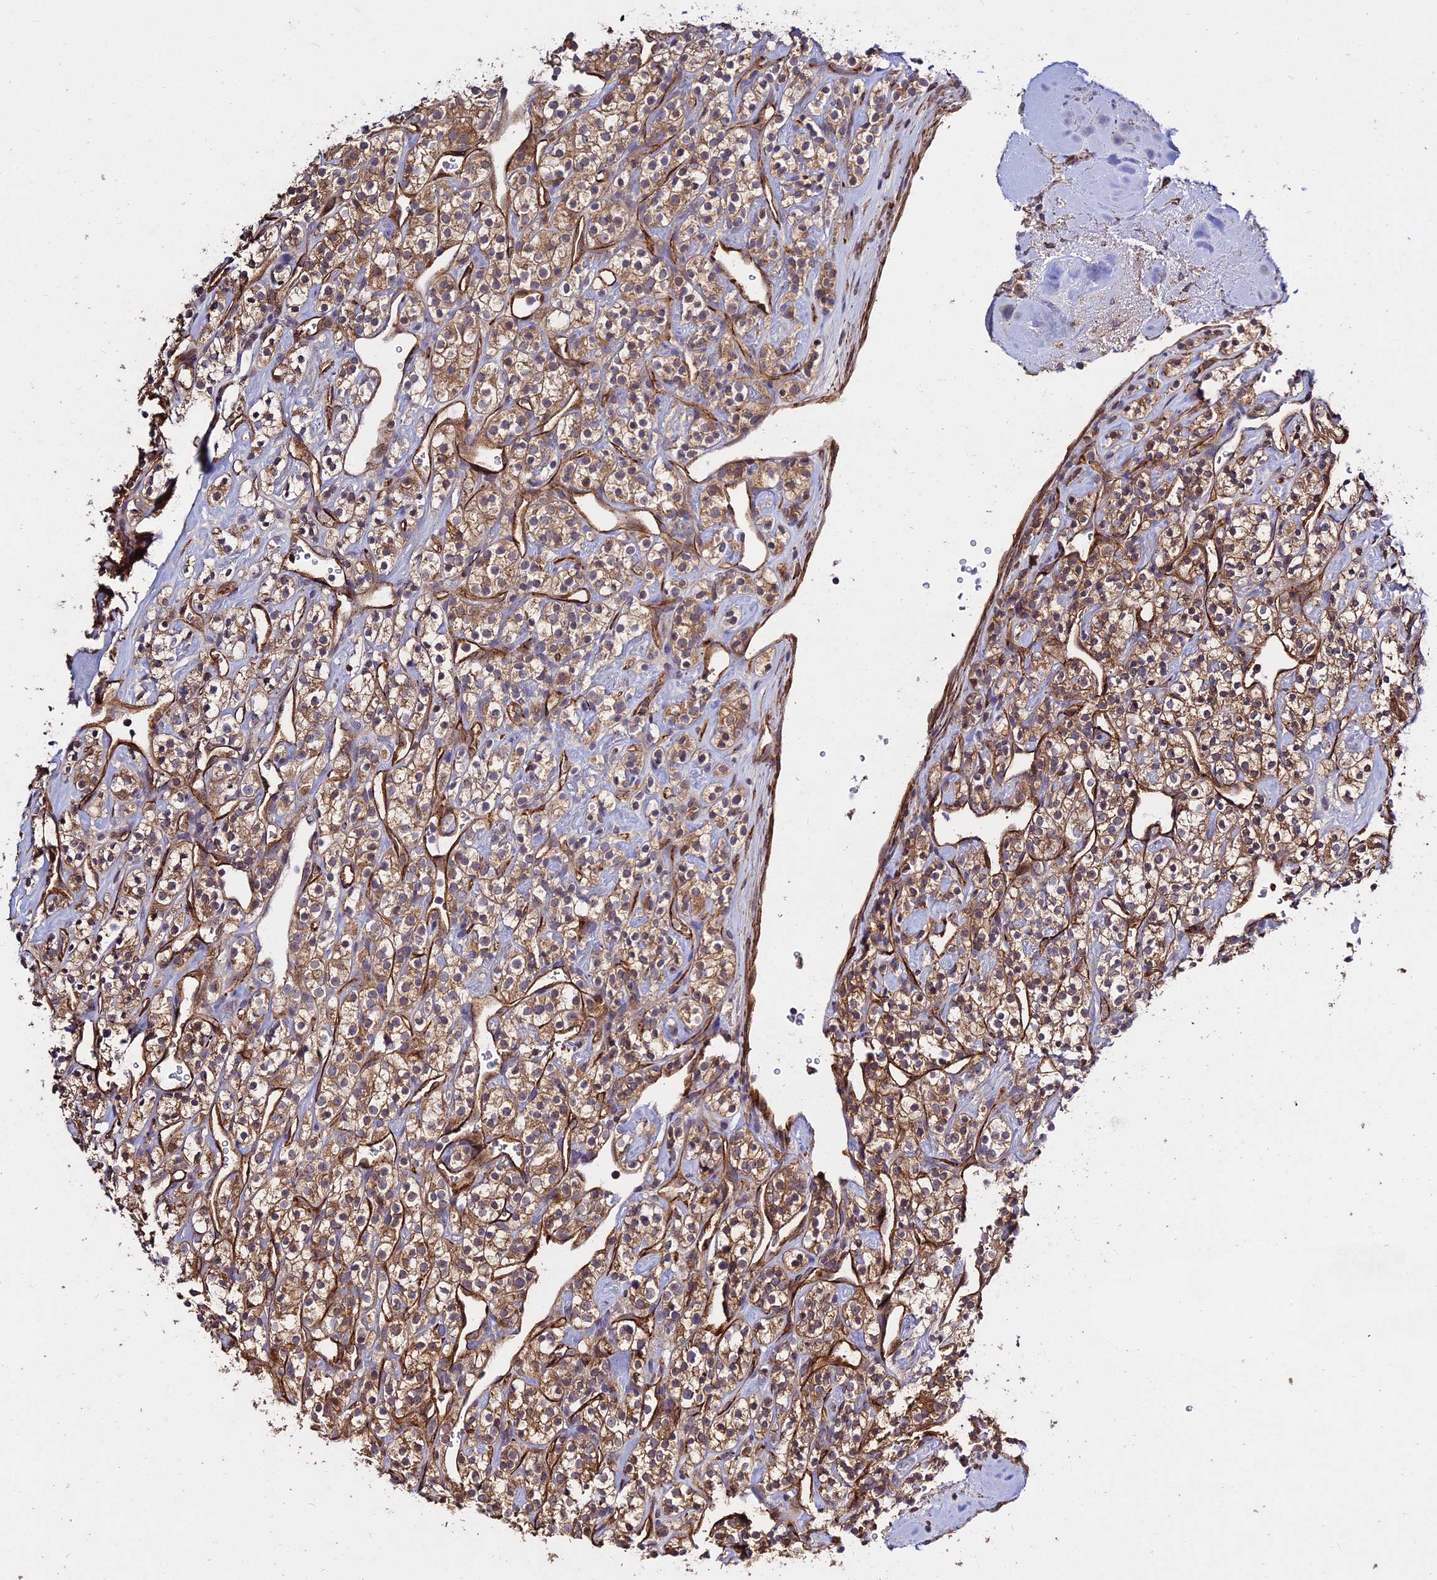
{"staining": {"intensity": "moderate", "quantity": ">75%", "location": "cytoplasmic/membranous"}, "tissue": "renal cancer", "cell_type": "Tumor cells", "image_type": "cancer", "snomed": [{"axis": "morphology", "description": "Adenocarcinoma, NOS"}, {"axis": "topography", "description": "Kidney"}], "caption": "DAB immunohistochemical staining of human renal cancer demonstrates moderate cytoplasmic/membranous protein positivity in about >75% of tumor cells.", "gene": "GRTP1", "patient": {"sex": "male", "age": 77}}